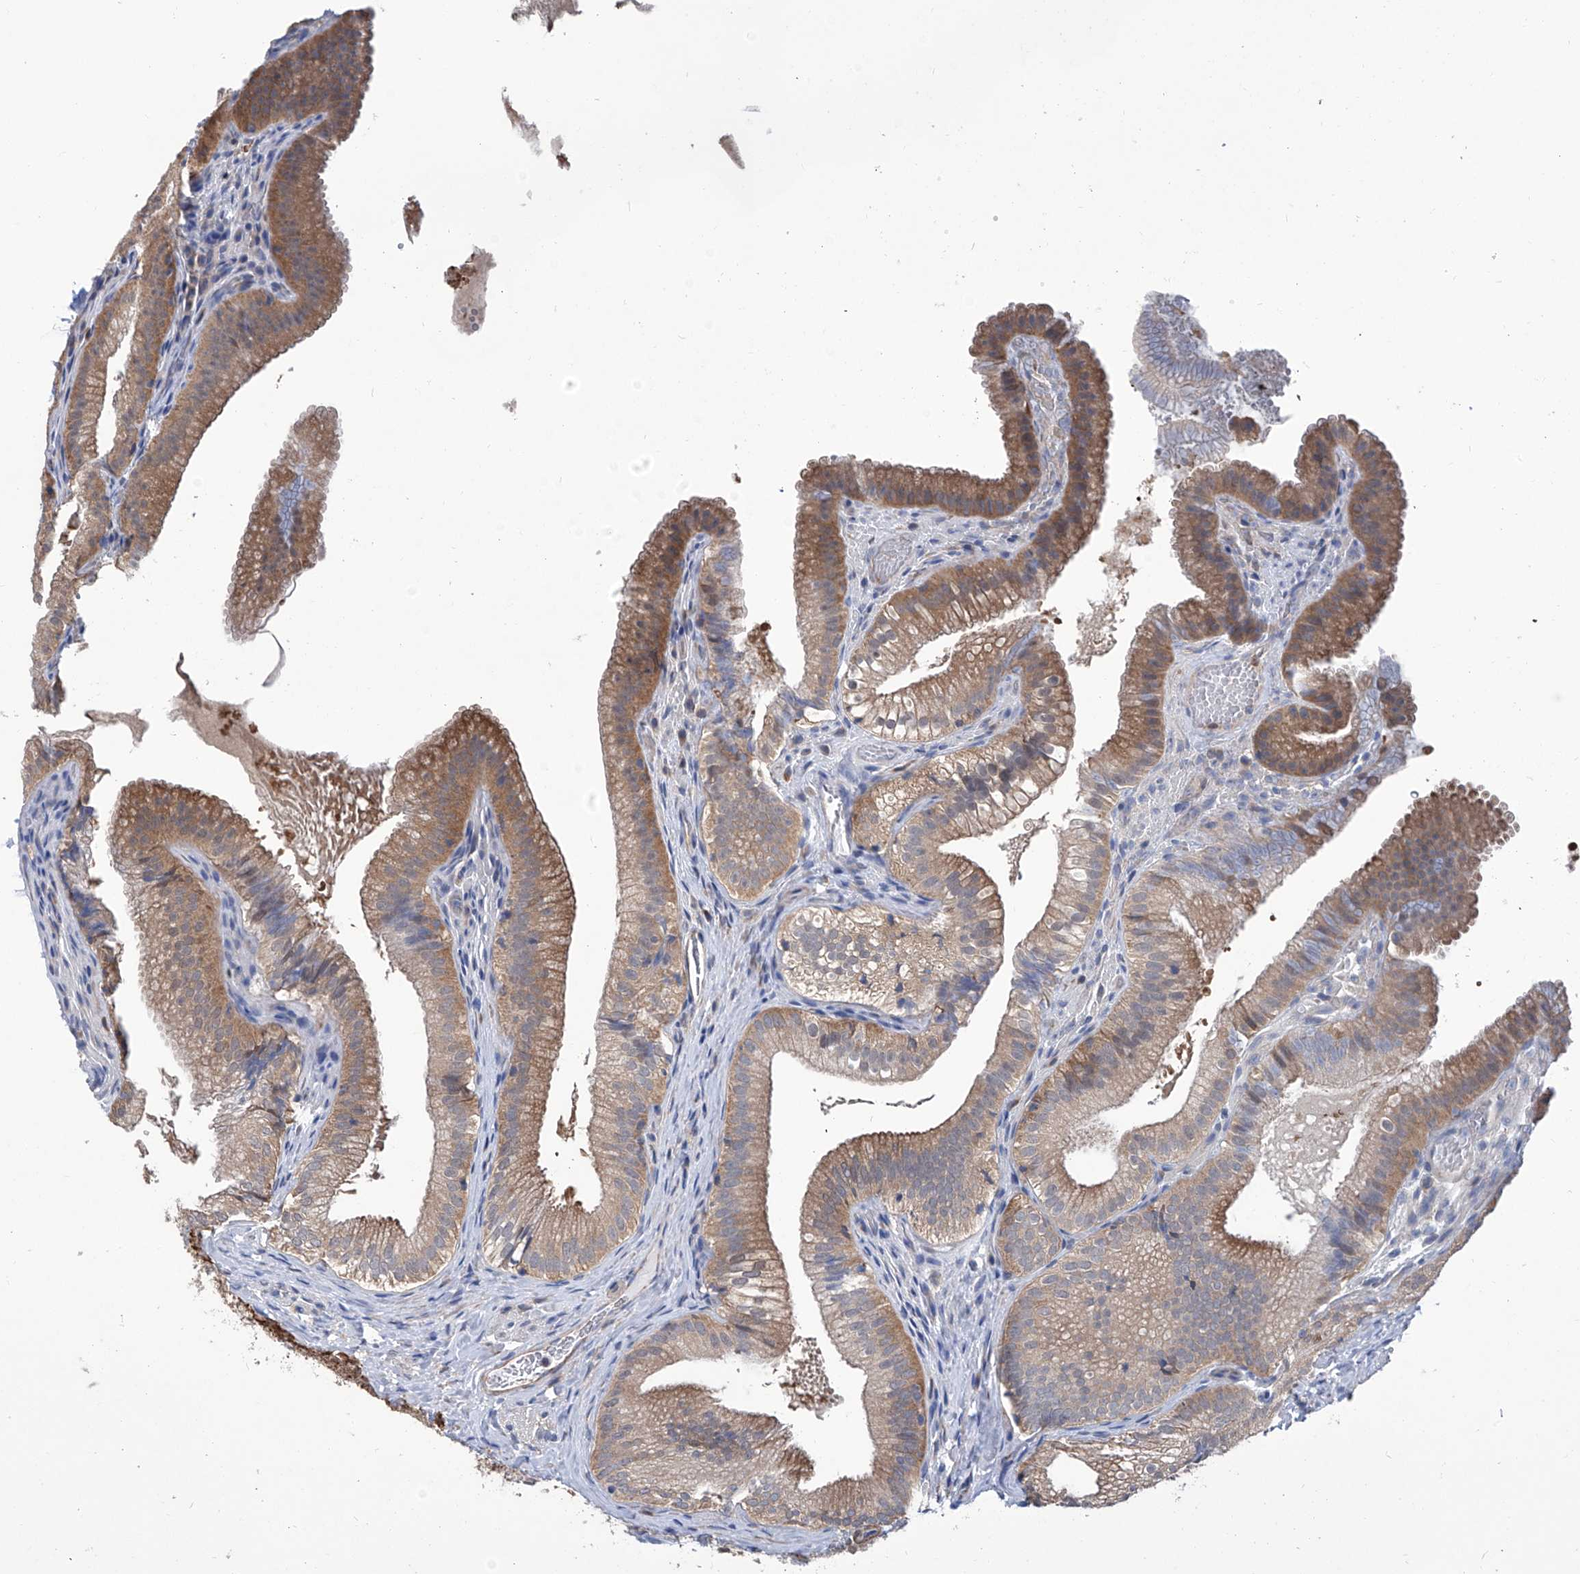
{"staining": {"intensity": "moderate", "quantity": ">75%", "location": "cytoplasmic/membranous"}, "tissue": "gallbladder", "cell_type": "Glandular cells", "image_type": "normal", "snomed": [{"axis": "morphology", "description": "Normal tissue, NOS"}, {"axis": "topography", "description": "Gallbladder"}], "caption": "Immunohistochemical staining of benign gallbladder shows >75% levels of moderate cytoplasmic/membranous protein staining in approximately >75% of glandular cells.", "gene": "SMS", "patient": {"sex": "female", "age": 30}}